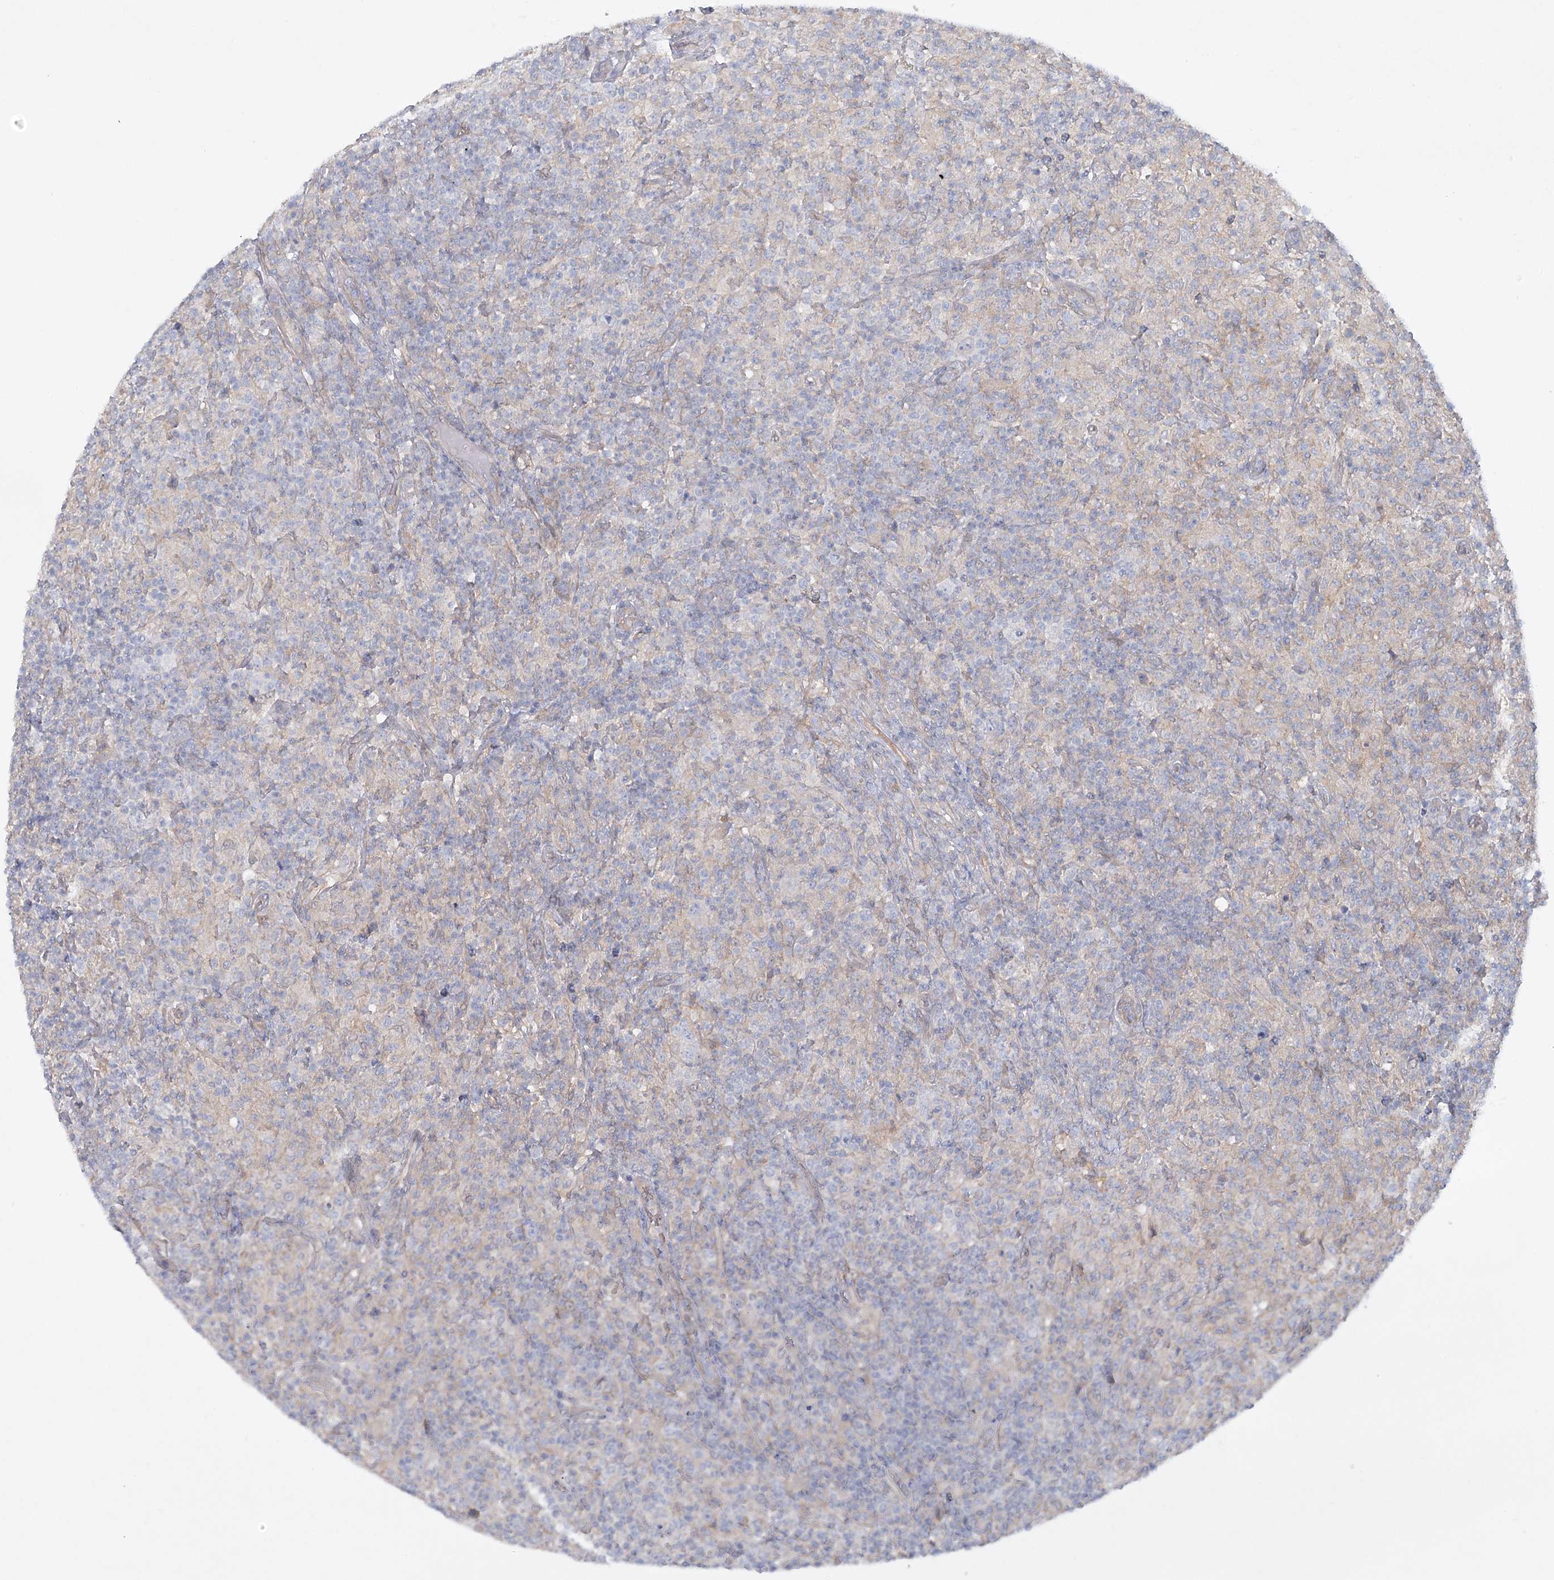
{"staining": {"intensity": "negative", "quantity": "none", "location": "none"}, "tissue": "lymphoma", "cell_type": "Tumor cells", "image_type": "cancer", "snomed": [{"axis": "morphology", "description": "Hodgkin's disease, NOS"}, {"axis": "topography", "description": "Lymph node"}], "caption": "DAB immunohistochemical staining of human Hodgkin's disease shows no significant expression in tumor cells.", "gene": "AAMDC", "patient": {"sex": "male", "age": 70}}